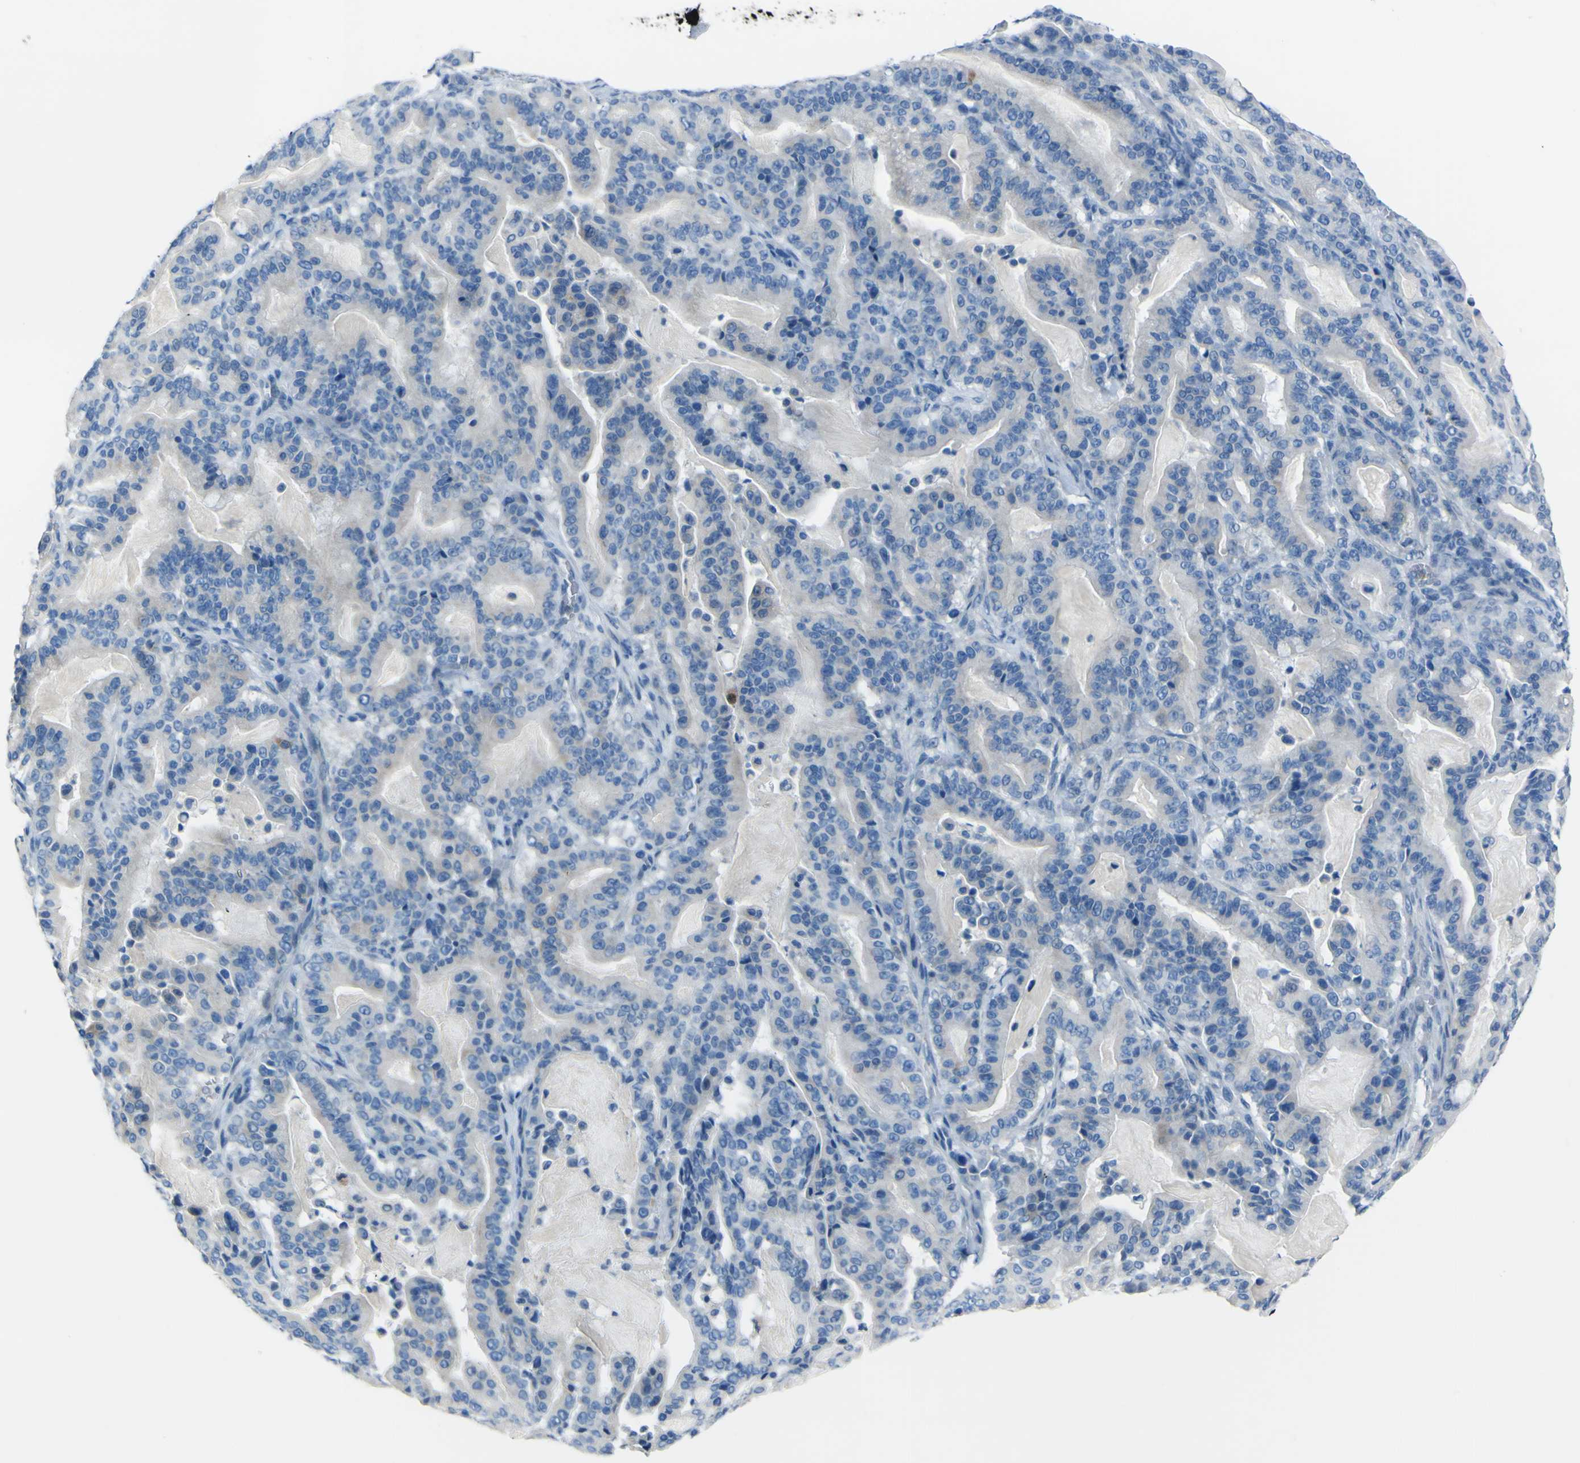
{"staining": {"intensity": "negative", "quantity": "none", "location": "none"}, "tissue": "pancreatic cancer", "cell_type": "Tumor cells", "image_type": "cancer", "snomed": [{"axis": "morphology", "description": "Adenocarcinoma, NOS"}, {"axis": "topography", "description": "Pancreas"}], "caption": "Tumor cells show no significant staining in pancreatic cancer.", "gene": "ACSL1", "patient": {"sex": "male", "age": 63}}